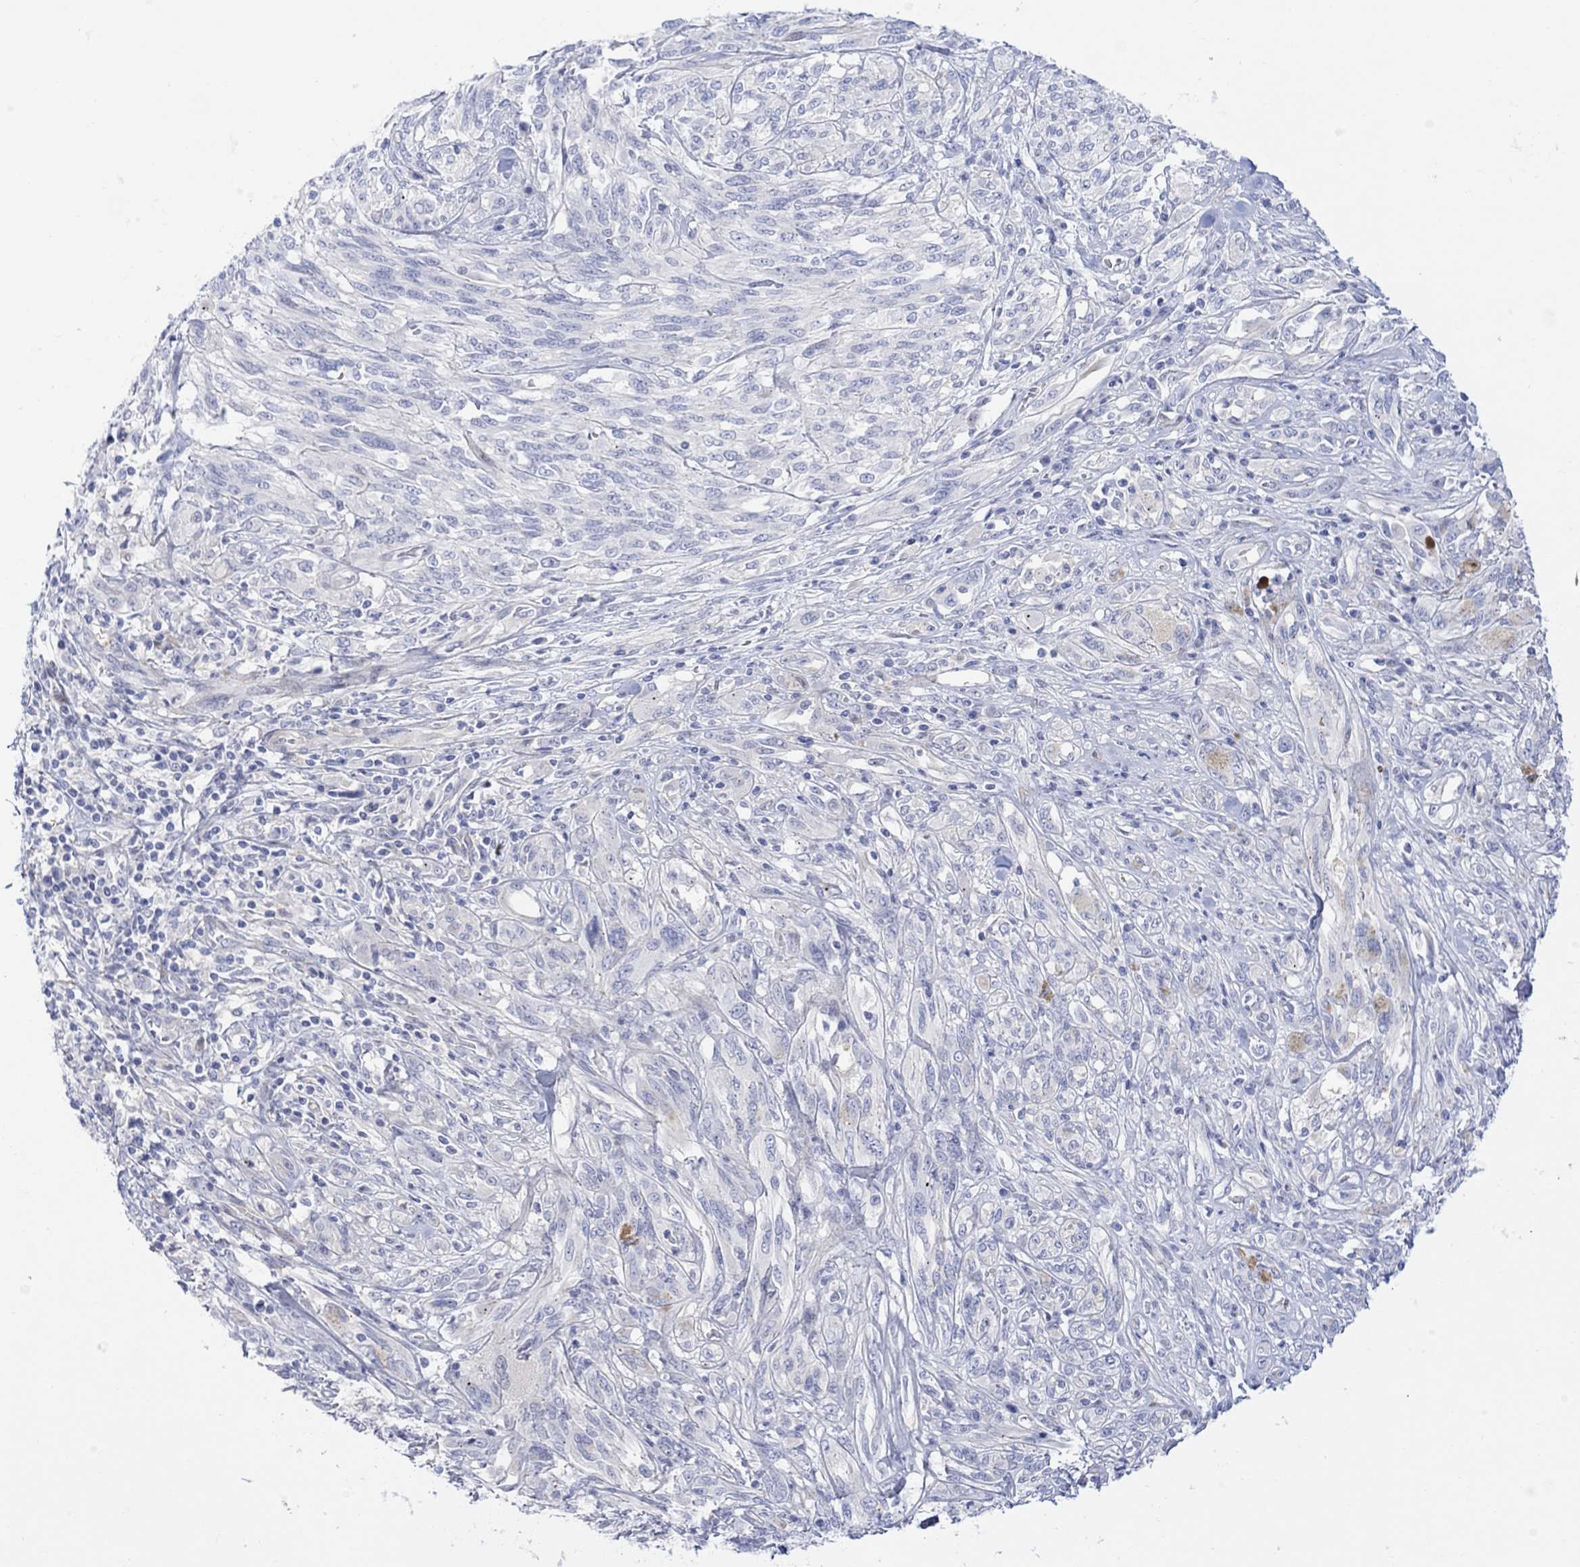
{"staining": {"intensity": "negative", "quantity": "none", "location": "none"}, "tissue": "melanoma", "cell_type": "Tumor cells", "image_type": "cancer", "snomed": [{"axis": "morphology", "description": "Malignant melanoma, NOS"}, {"axis": "topography", "description": "Skin"}], "caption": "This is a micrograph of immunohistochemistry (IHC) staining of melanoma, which shows no expression in tumor cells.", "gene": "TLDC2", "patient": {"sex": "female", "age": 91}}